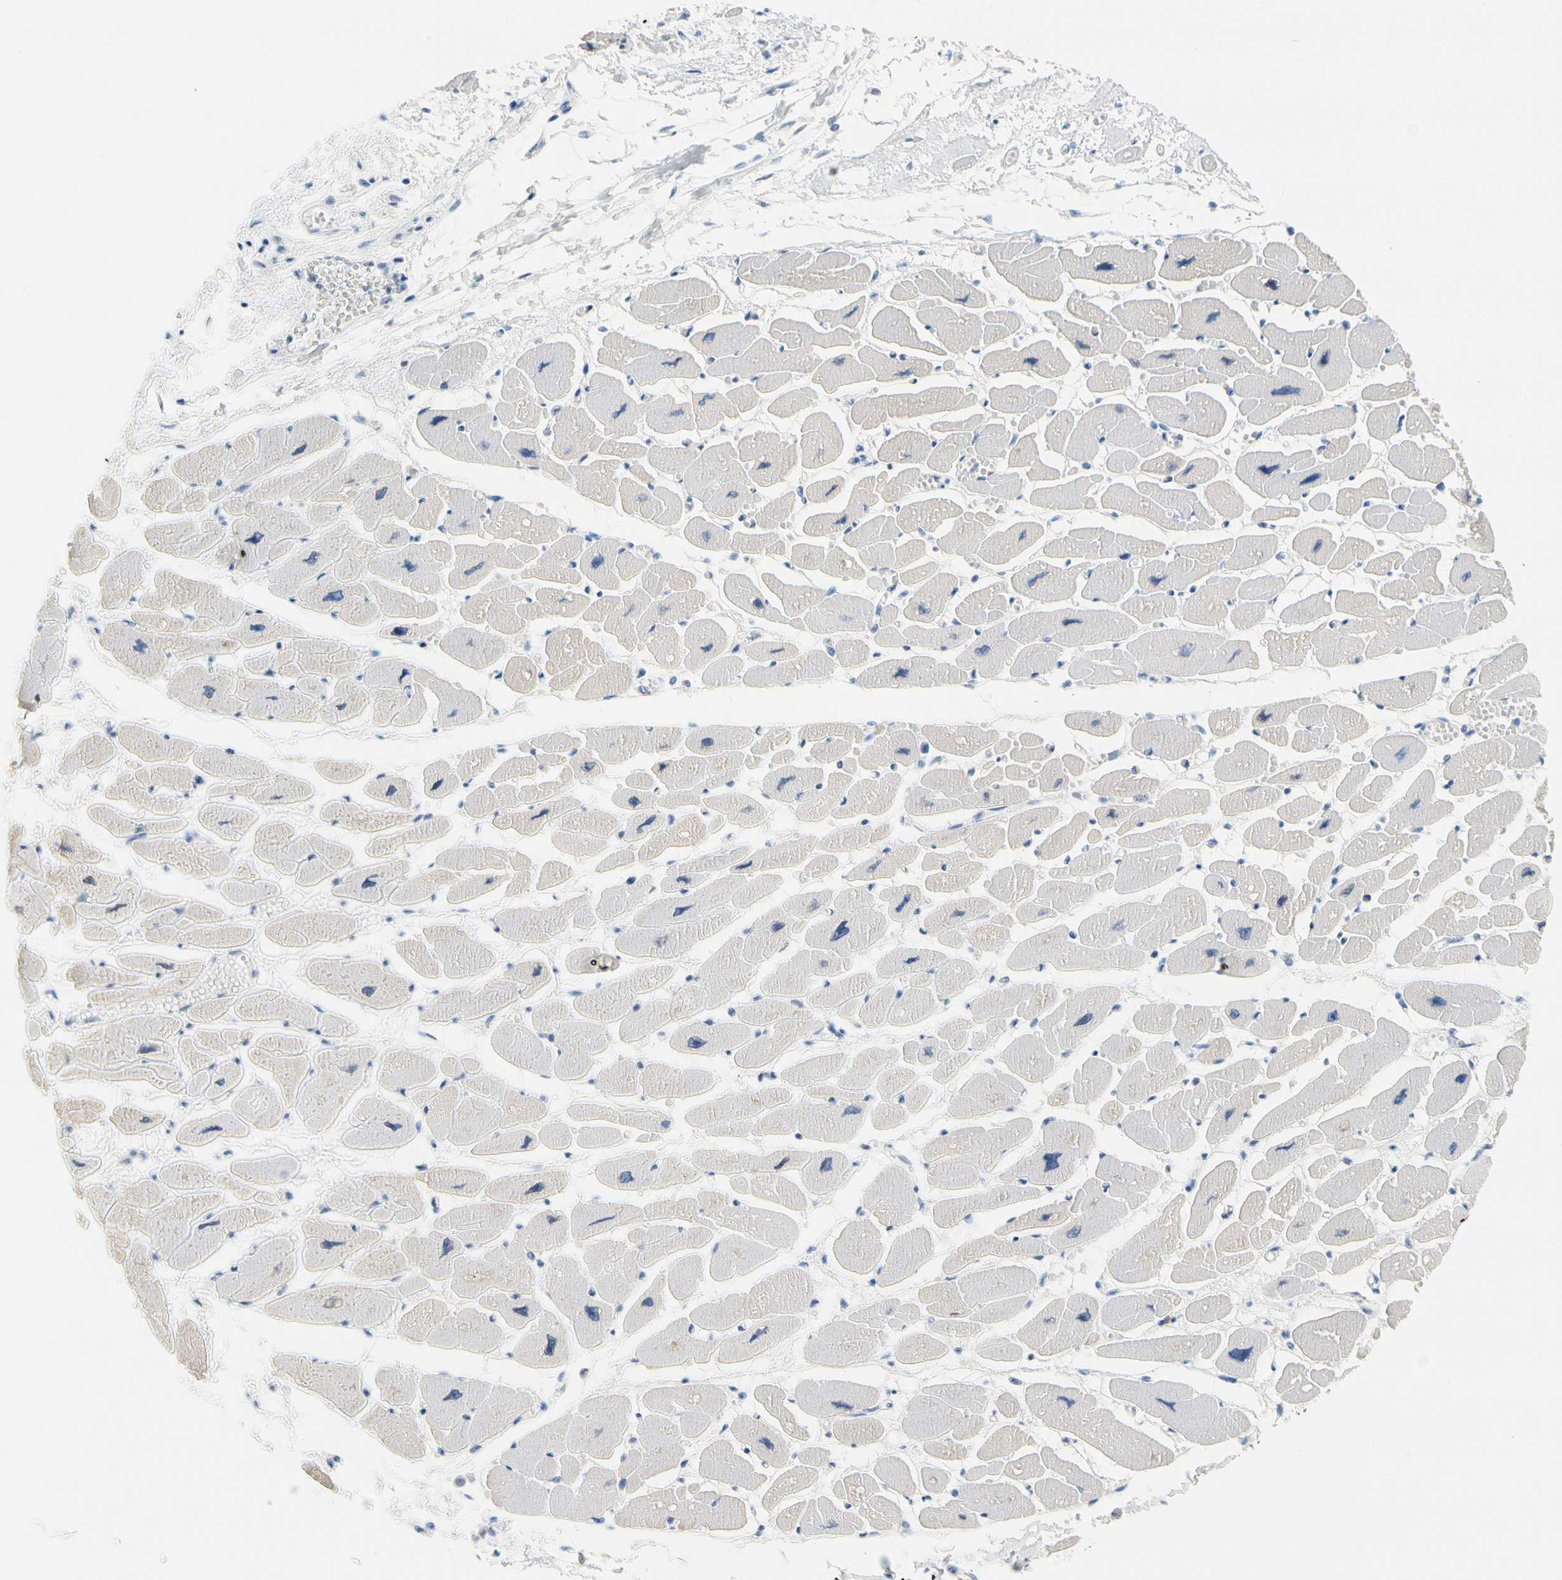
{"staining": {"intensity": "negative", "quantity": "none", "location": "none"}, "tissue": "heart muscle", "cell_type": "Cardiomyocytes", "image_type": "normal", "snomed": [{"axis": "morphology", "description": "Normal tissue, NOS"}, {"axis": "topography", "description": "Heart"}], "caption": "Photomicrograph shows no significant protein expression in cardiomyocytes of benign heart muscle.", "gene": "TACC3", "patient": {"sex": "female", "age": 54}}